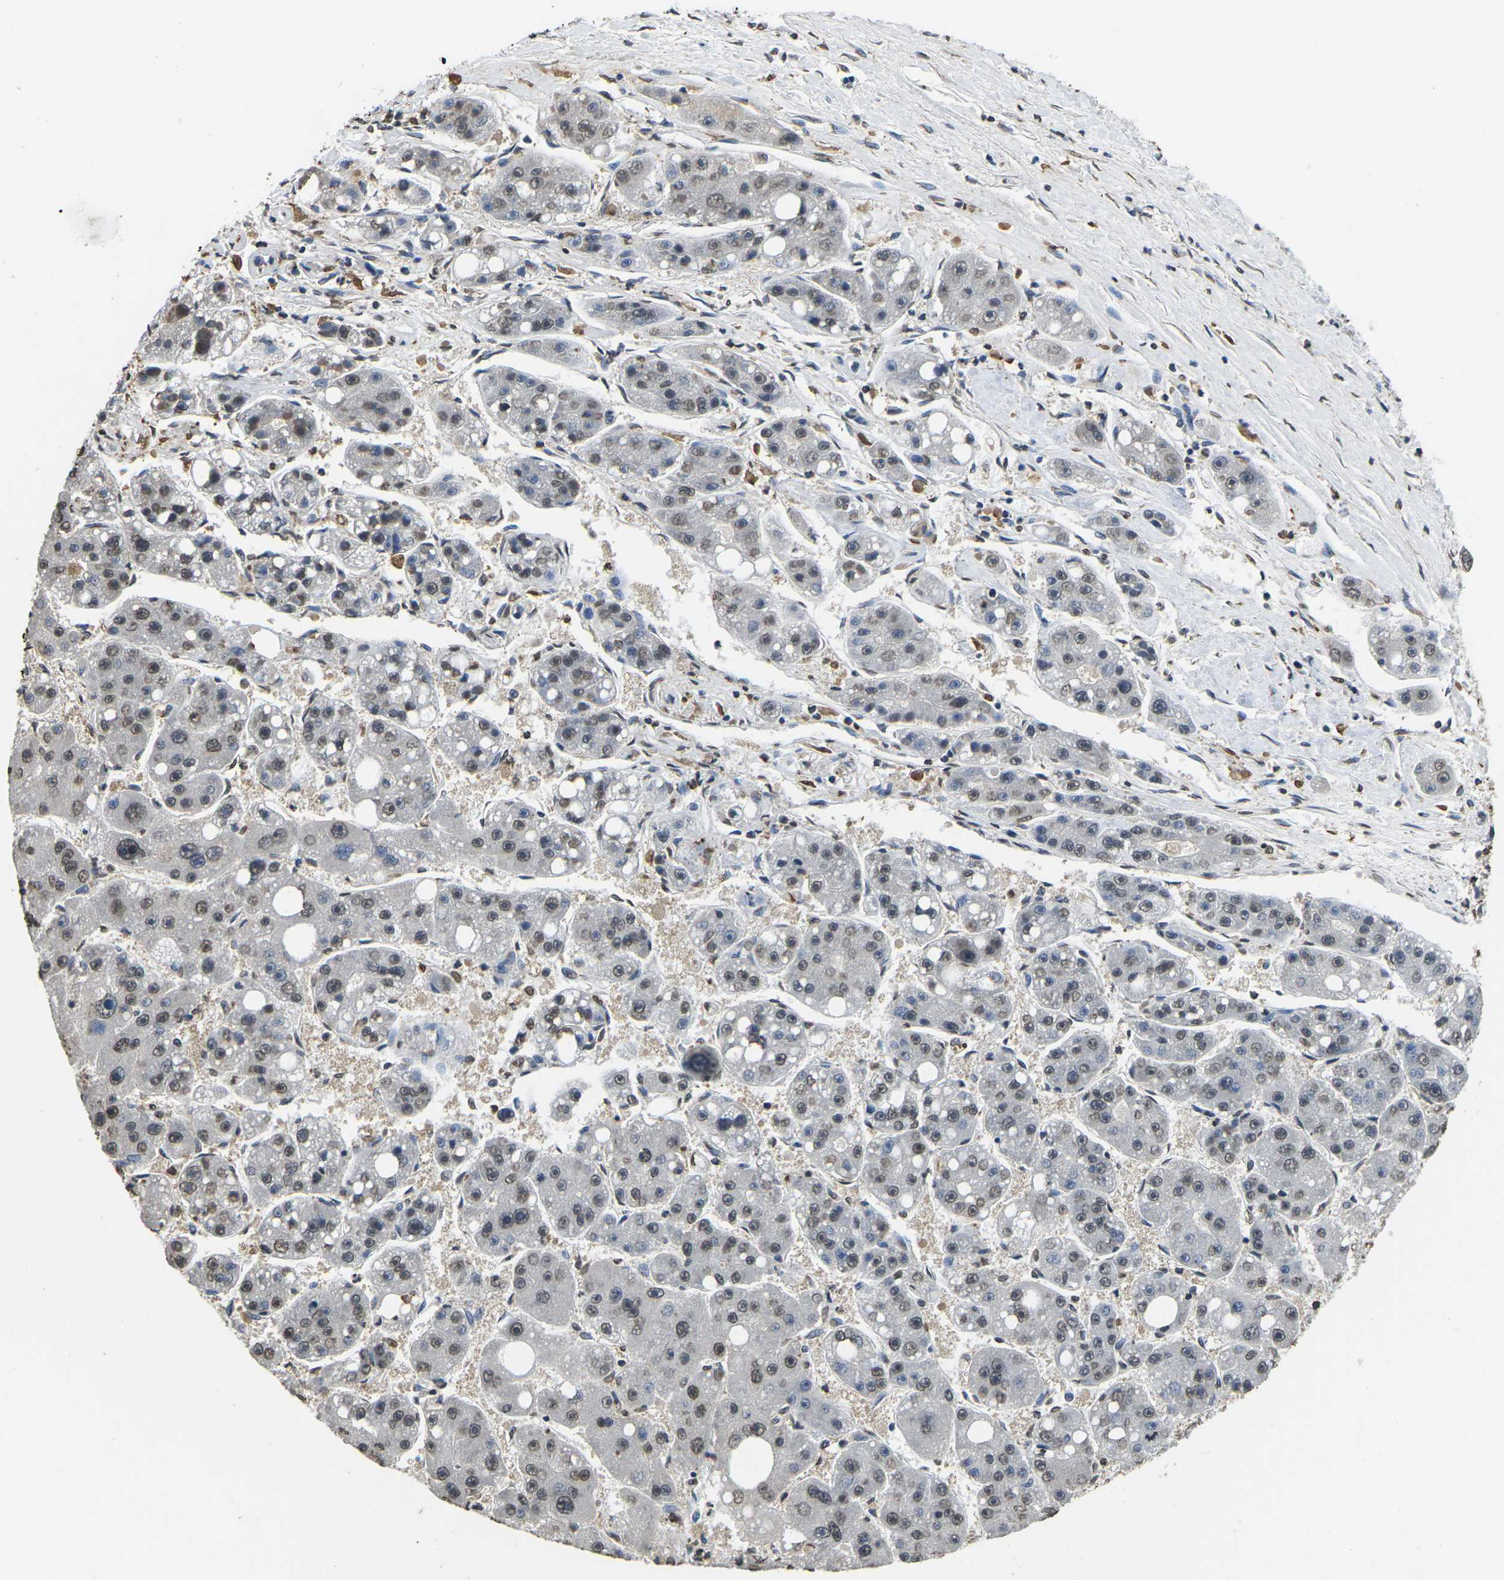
{"staining": {"intensity": "weak", "quantity": "25%-75%", "location": "nuclear"}, "tissue": "liver cancer", "cell_type": "Tumor cells", "image_type": "cancer", "snomed": [{"axis": "morphology", "description": "Carcinoma, Hepatocellular, NOS"}, {"axis": "topography", "description": "Liver"}], "caption": "Liver cancer was stained to show a protein in brown. There is low levels of weak nuclear staining in about 25%-75% of tumor cells.", "gene": "SCNN1B", "patient": {"sex": "female", "age": 61}}